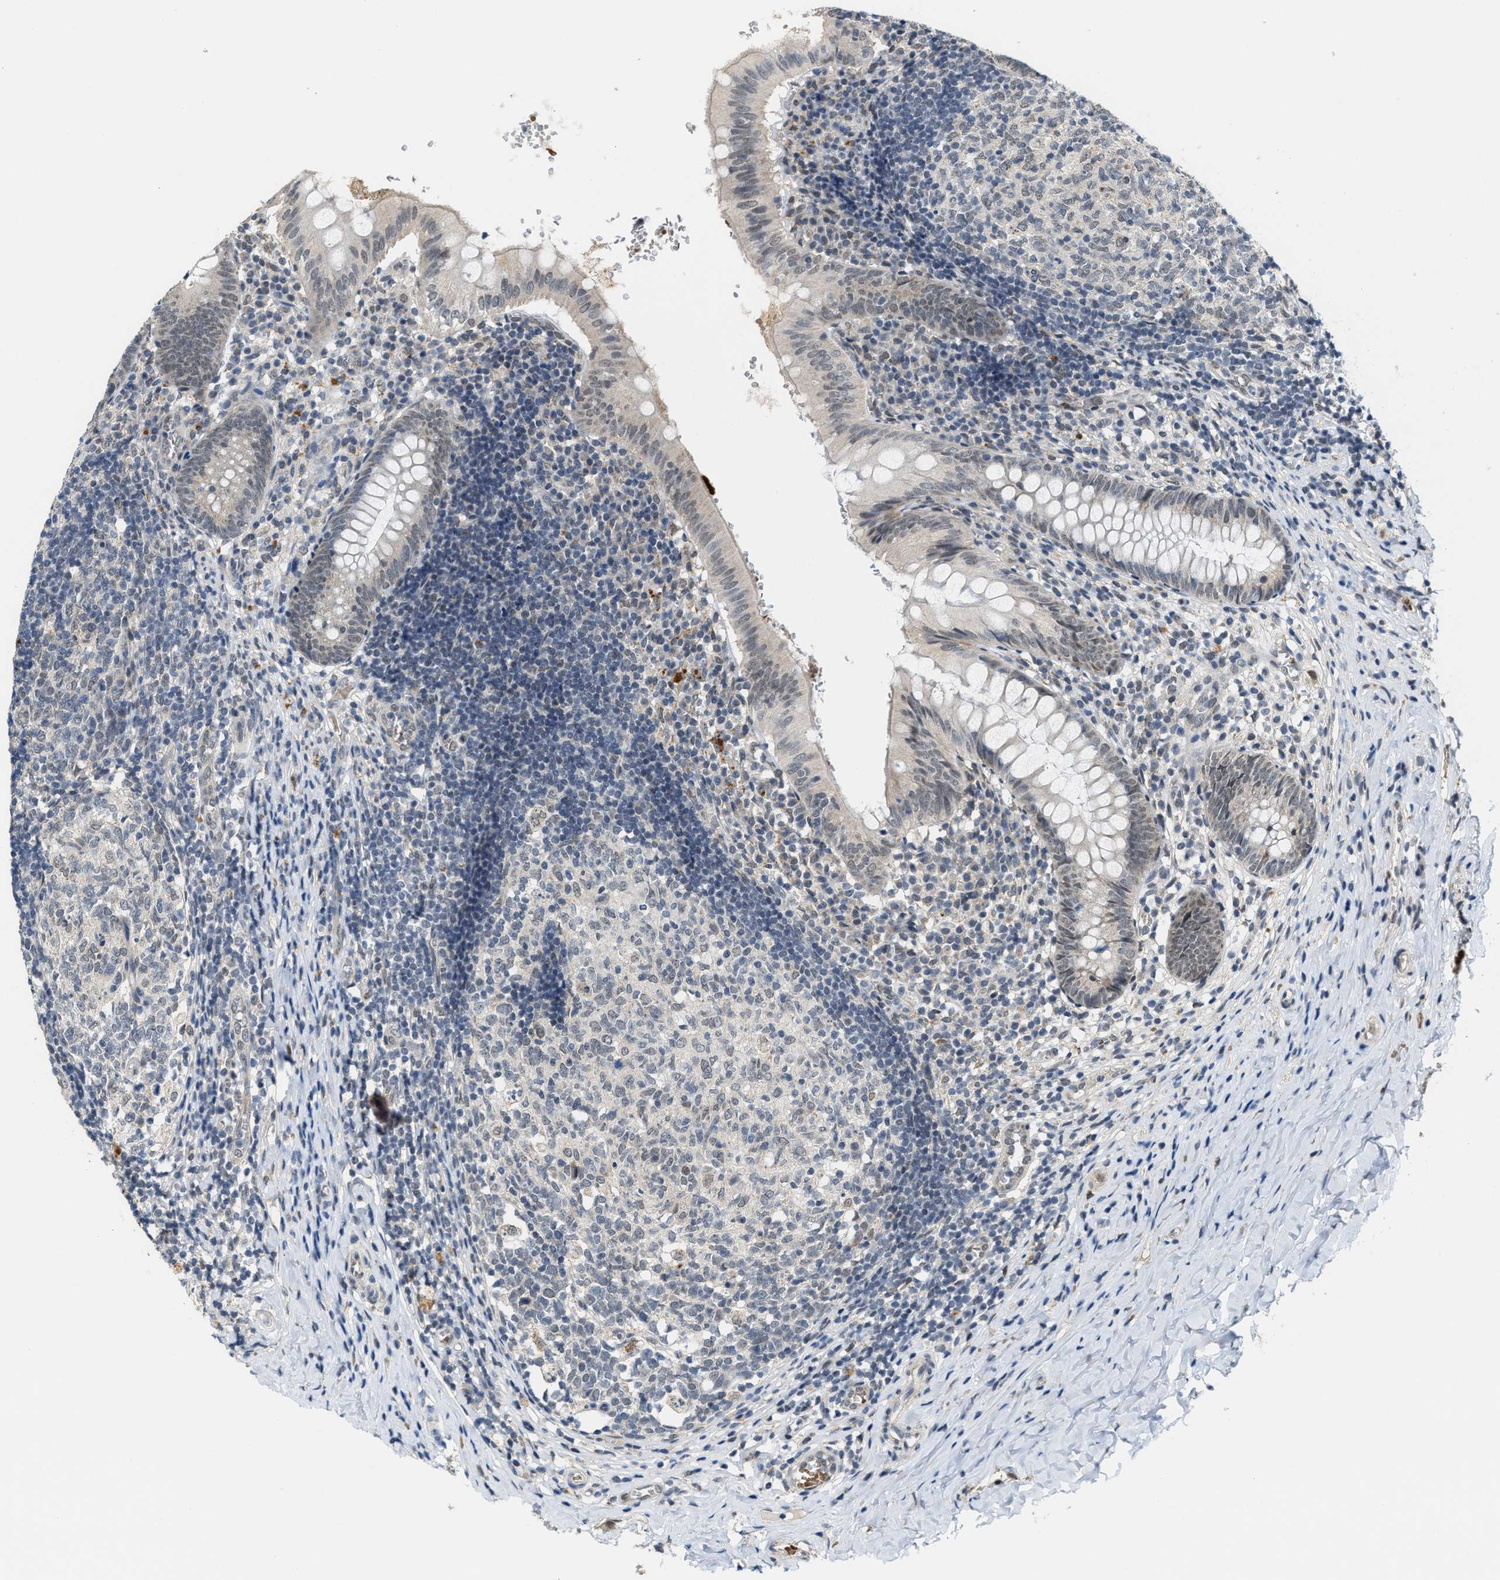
{"staining": {"intensity": "weak", "quantity": "<25%", "location": "nuclear"}, "tissue": "appendix", "cell_type": "Glandular cells", "image_type": "normal", "snomed": [{"axis": "morphology", "description": "Normal tissue, NOS"}, {"axis": "topography", "description": "Appendix"}], "caption": "Histopathology image shows no significant protein expression in glandular cells of normal appendix. The staining is performed using DAB (3,3'-diaminobenzidine) brown chromogen with nuclei counter-stained in using hematoxylin.", "gene": "KIF24", "patient": {"sex": "male", "age": 8}}